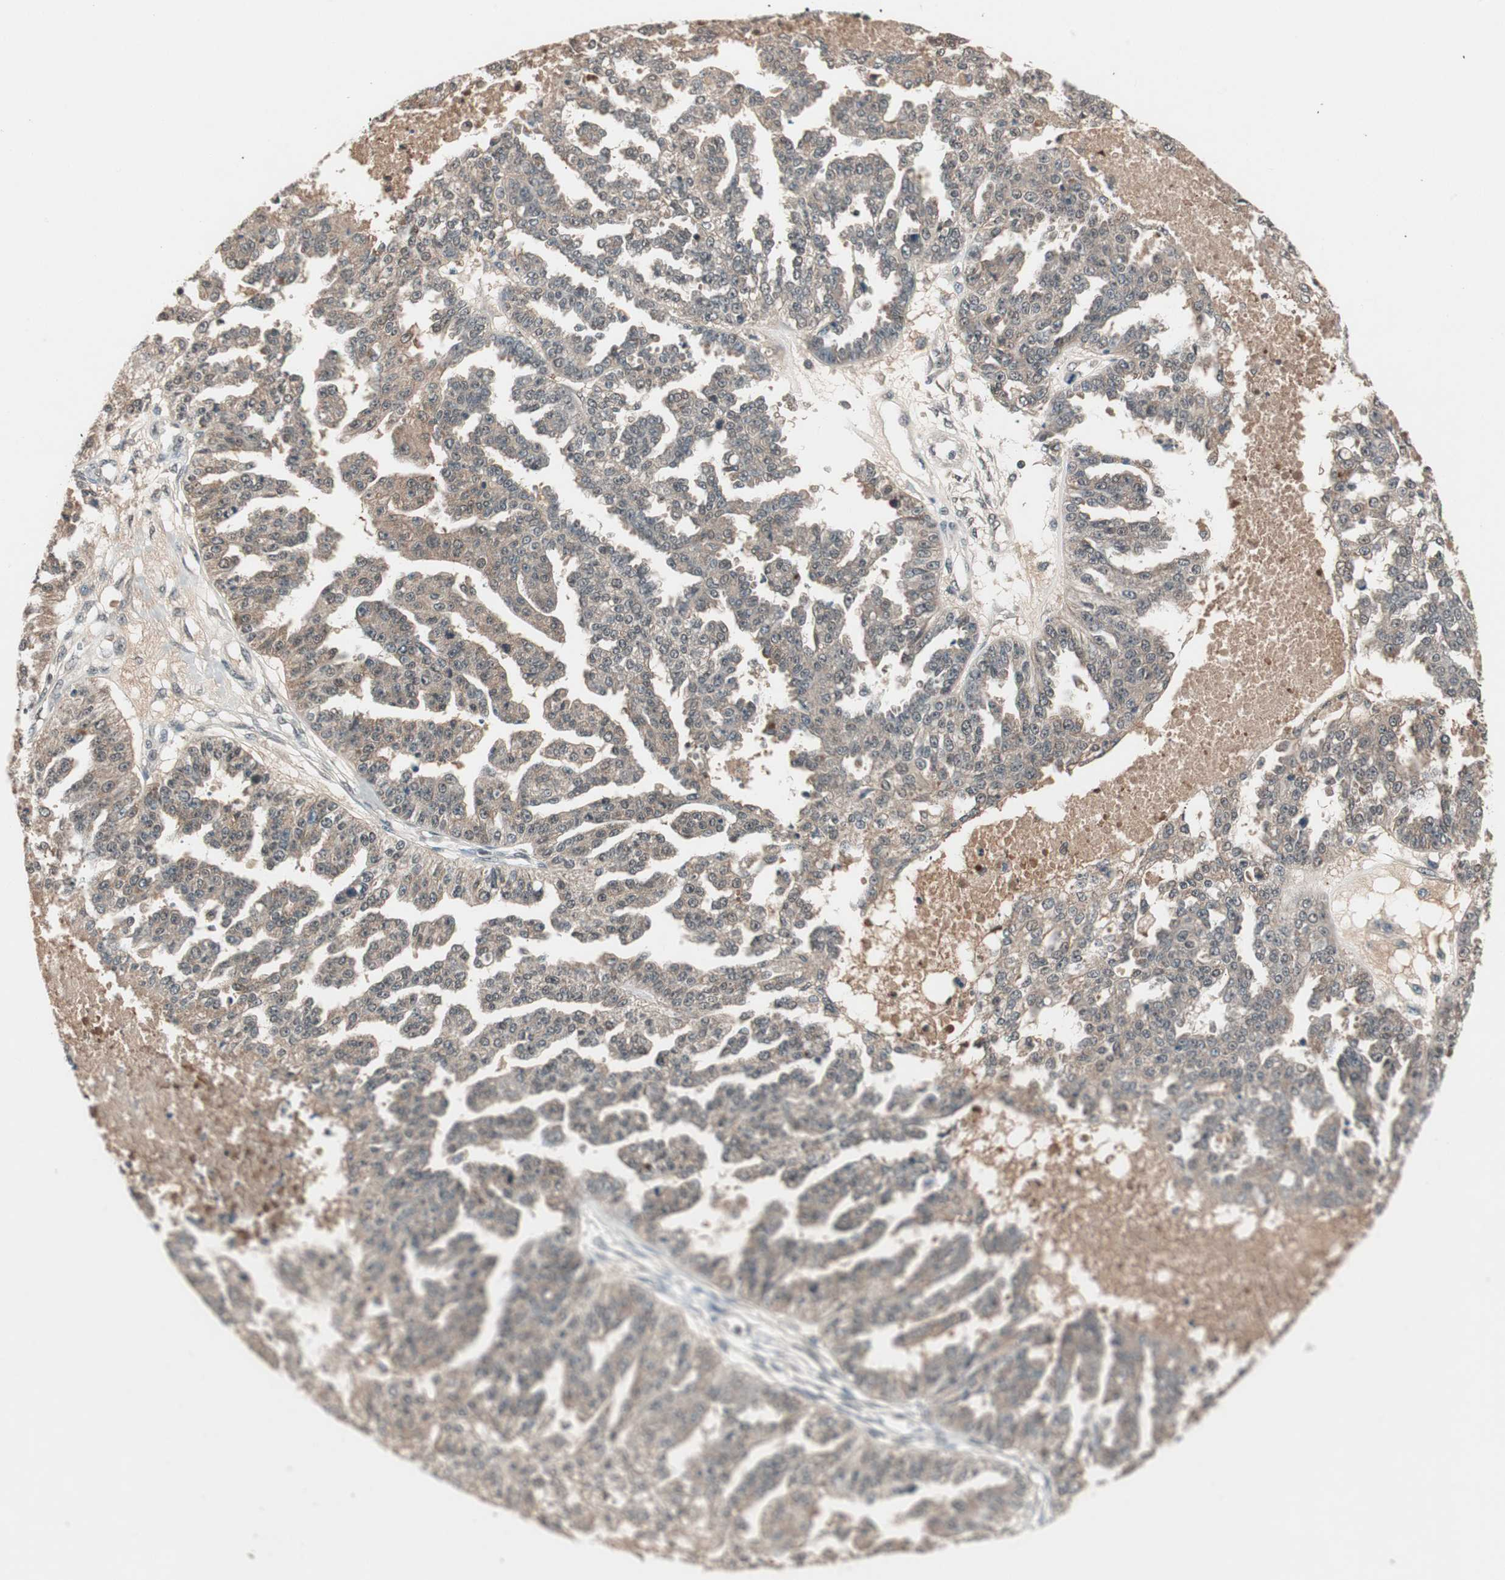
{"staining": {"intensity": "weak", "quantity": "25%-75%", "location": "cytoplasmic/membranous"}, "tissue": "ovarian cancer", "cell_type": "Tumor cells", "image_type": "cancer", "snomed": [{"axis": "morphology", "description": "Cystadenocarcinoma, serous, NOS"}, {"axis": "topography", "description": "Ovary"}], "caption": "Serous cystadenocarcinoma (ovarian) was stained to show a protein in brown. There is low levels of weak cytoplasmic/membranous expression in approximately 25%-75% of tumor cells.", "gene": "NFRKB", "patient": {"sex": "female", "age": 58}}